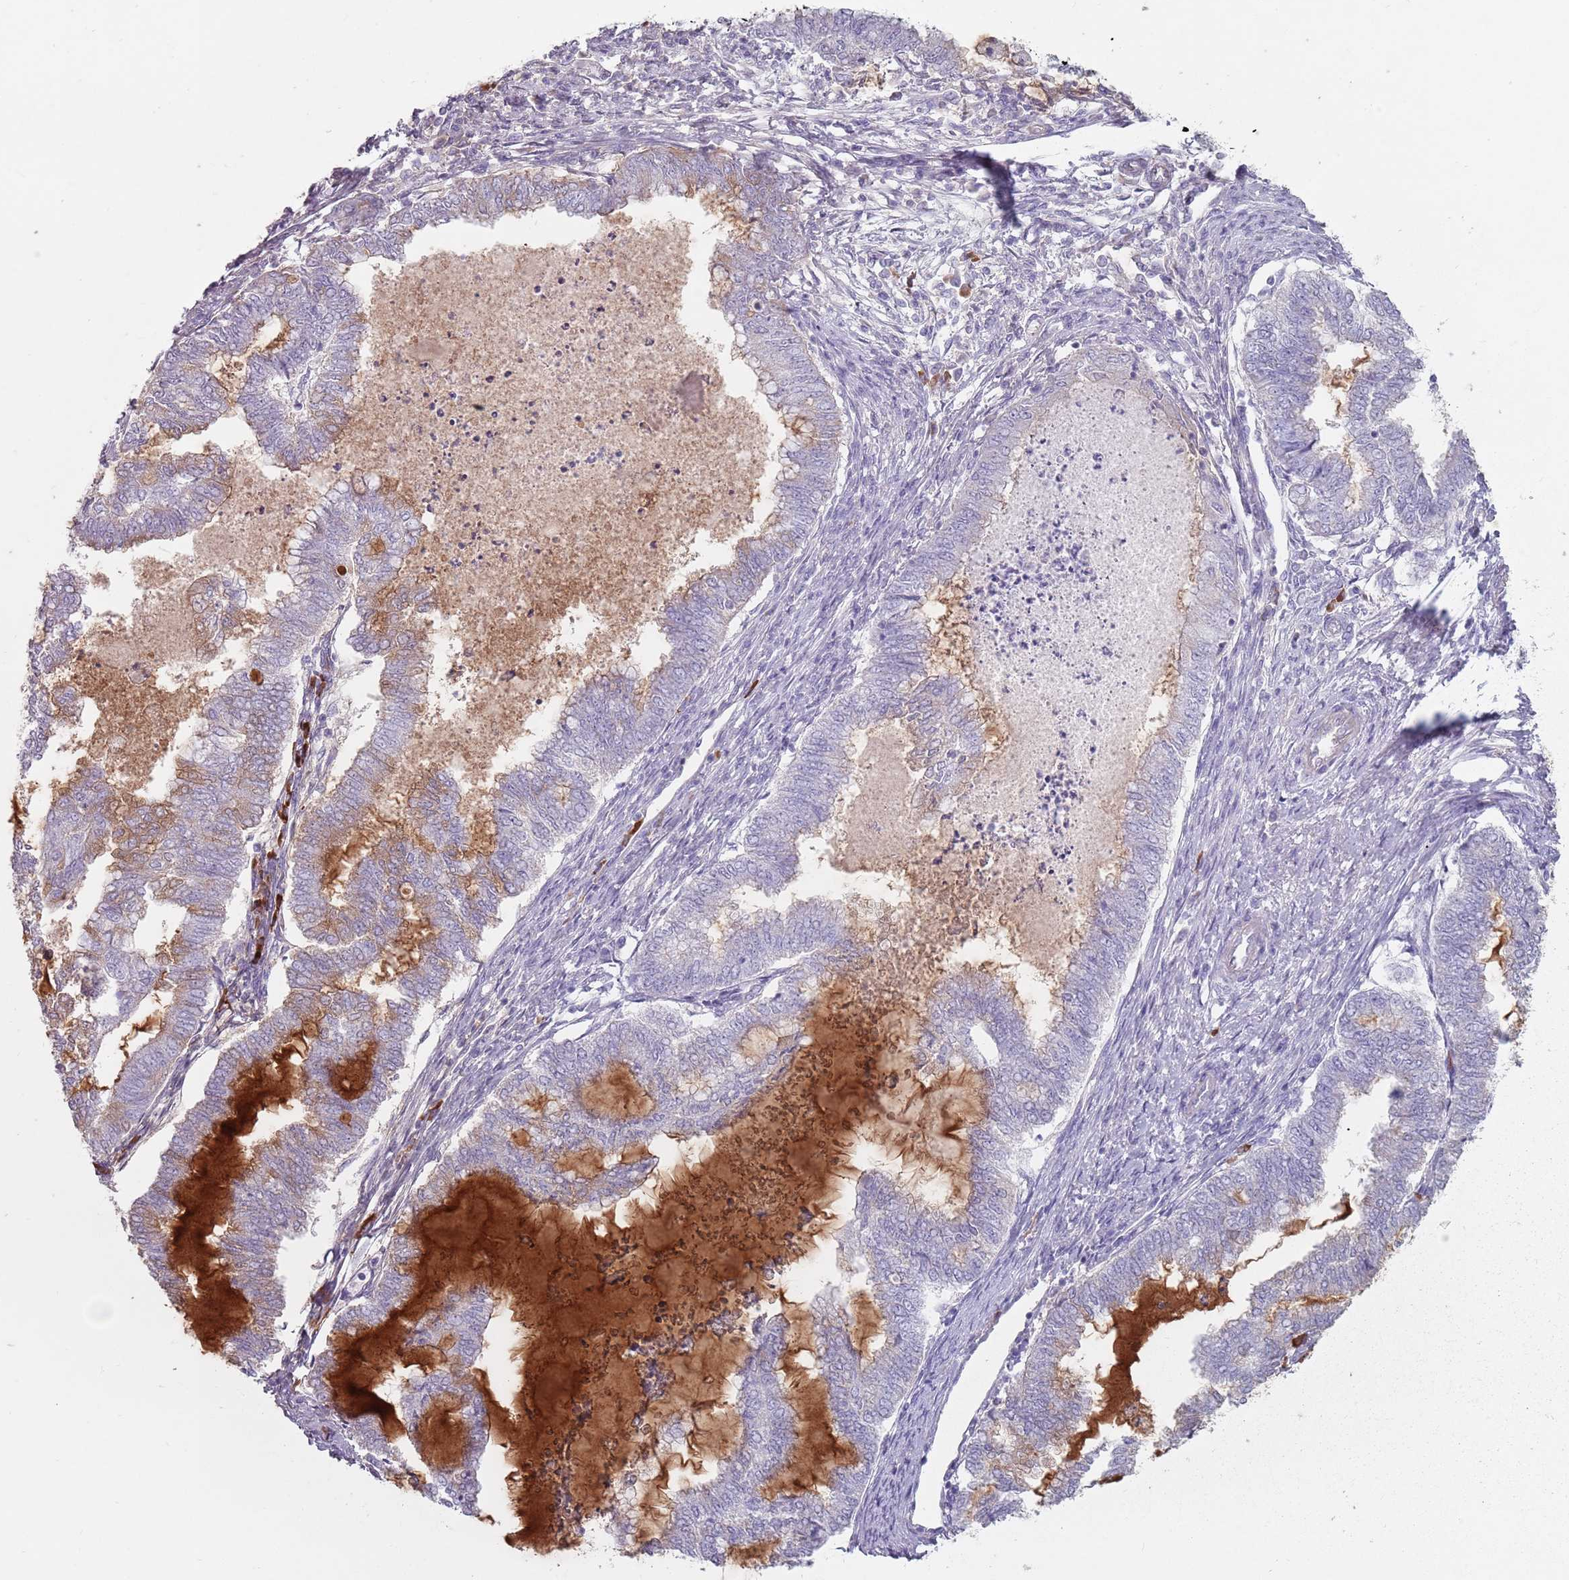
{"staining": {"intensity": "moderate", "quantity": "<25%", "location": "cytoplasmic/membranous"}, "tissue": "endometrial cancer", "cell_type": "Tumor cells", "image_type": "cancer", "snomed": [{"axis": "morphology", "description": "Adenocarcinoma, NOS"}, {"axis": "topography", "description": "Endometrium"}], "caption": "The photomicrograph reveals staining of endometrial cancer (adenocarcinoma), revealing moderate cytoplasmic/membranous protein staining (brown color) within tumor cells.", "gene": "STYK1", "patient": {"sex": "female", "age": 79}}